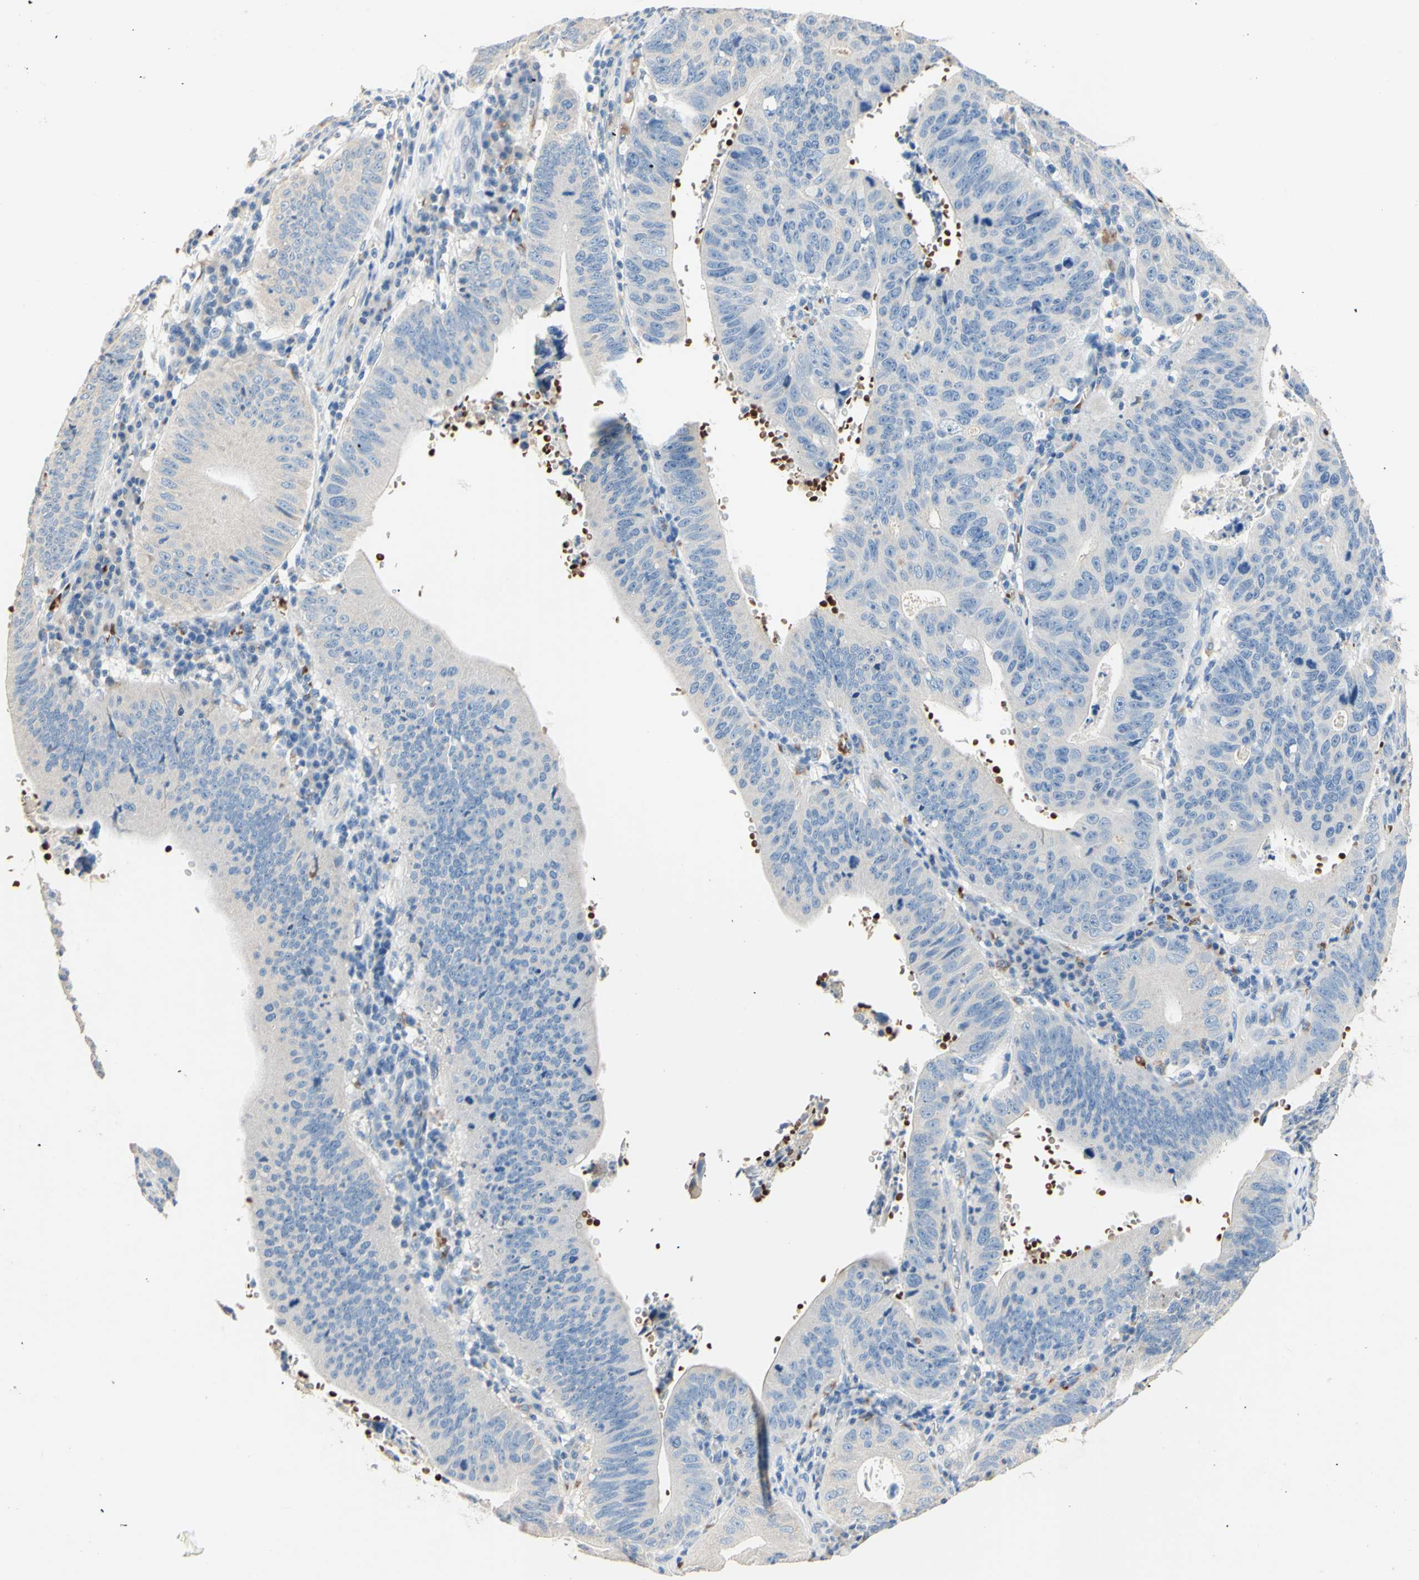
{"staining": {"intensity": "negative", "quantity": "none", "location": "none"}, "tissue": "stomach cancer", "cell_type": "Tumor cells", "image_type": "cancer", "snomed": [{"axis": "morphology", "description": "Adenocarcinoma, NOS"}, {"axis": "topography", "description": "Stomach"}], "caption": "This is a histopathology image of IHC staining of stomach cancer, which shows no positivity in tumor cells. (IHC, brightfield microscopy, high magnification).", "gene": "CDON", "patient": {"sex": "male", "age": 59}}